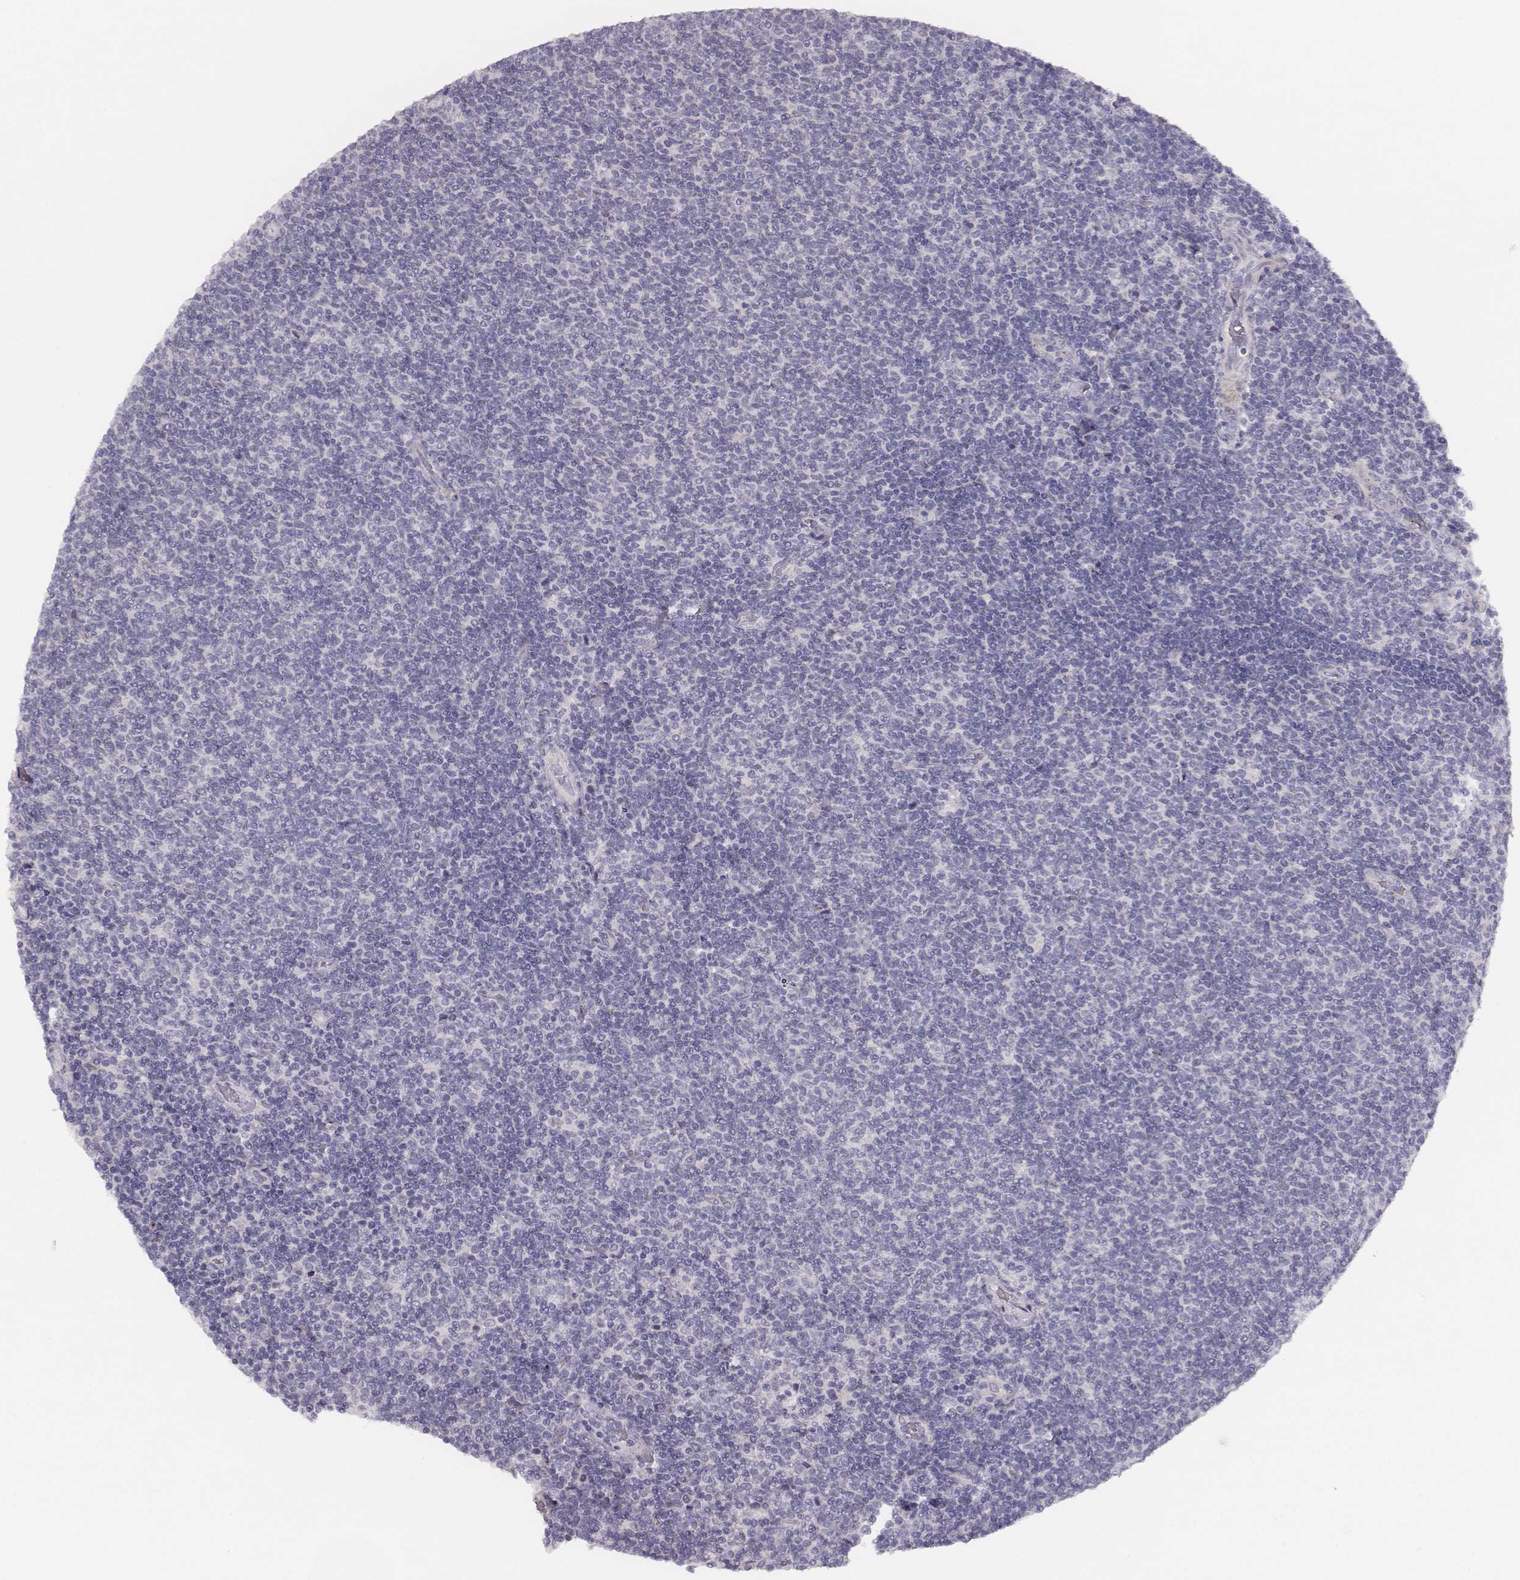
{"staining": {"intensity": "negative", "quantity": "none", "location": "none"}, "tissue": "lymphoma", "cell_type": "Tumor cells", "image_type": "cancer", "snomed": [{"axis": "morphology", "description": "Malignant lymphoma, non-Hodgkin's type, Low grade"}, {"axis": "topography", "description": "Lymph node"}], "caption": "Immunohistochemistry image of human low-grade malignant lymphoma, non-Hodgkin's type stained for a protein (brown), which shows no expression in tumor cells.", "gene": "MYH6", "patient": {"sex": "male", "age": 52}}